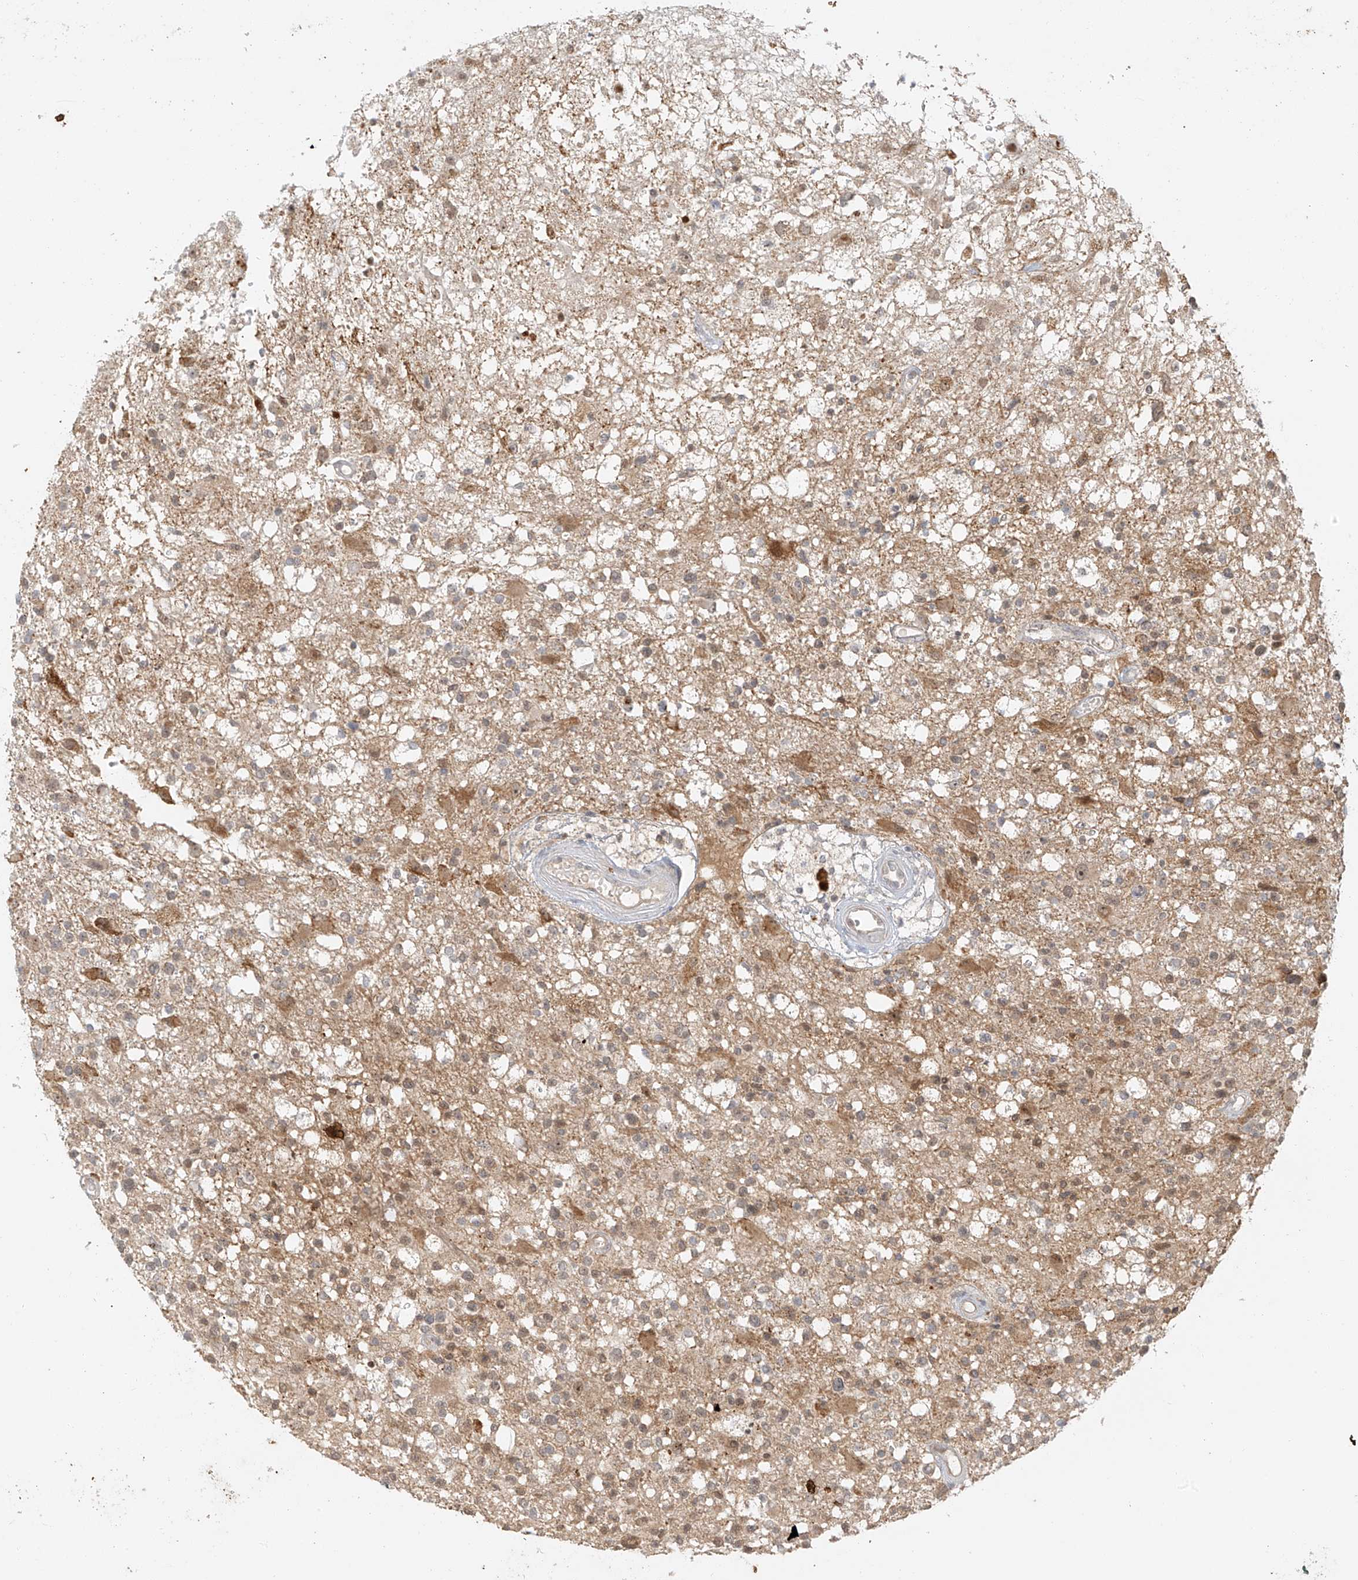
{"staining": {"intensity": "moderate", "quantity": "25%-75%", "location": "cytoplasmic/membranous"}, "tissue": "glioma", "cell_type": "Tumor cells", "image_type": "cancer", "snomed": [{"axis": "morphology", "description": "Glioma, malignant, High grade"}, {"axis": "morphology", "description": "Glioblastoma, NOS"}, {"axis": "topography", "description": "Brain"}], "caption": "High-power microscopy captured an IHC histopathology image of malignant glioma (high-grade), revealing moderate cytoplasmic/membranous staining in about 25%-75% of tumor cells.", "gene": "MIPEP", "patient": {"sex": "male", "age": 60}}